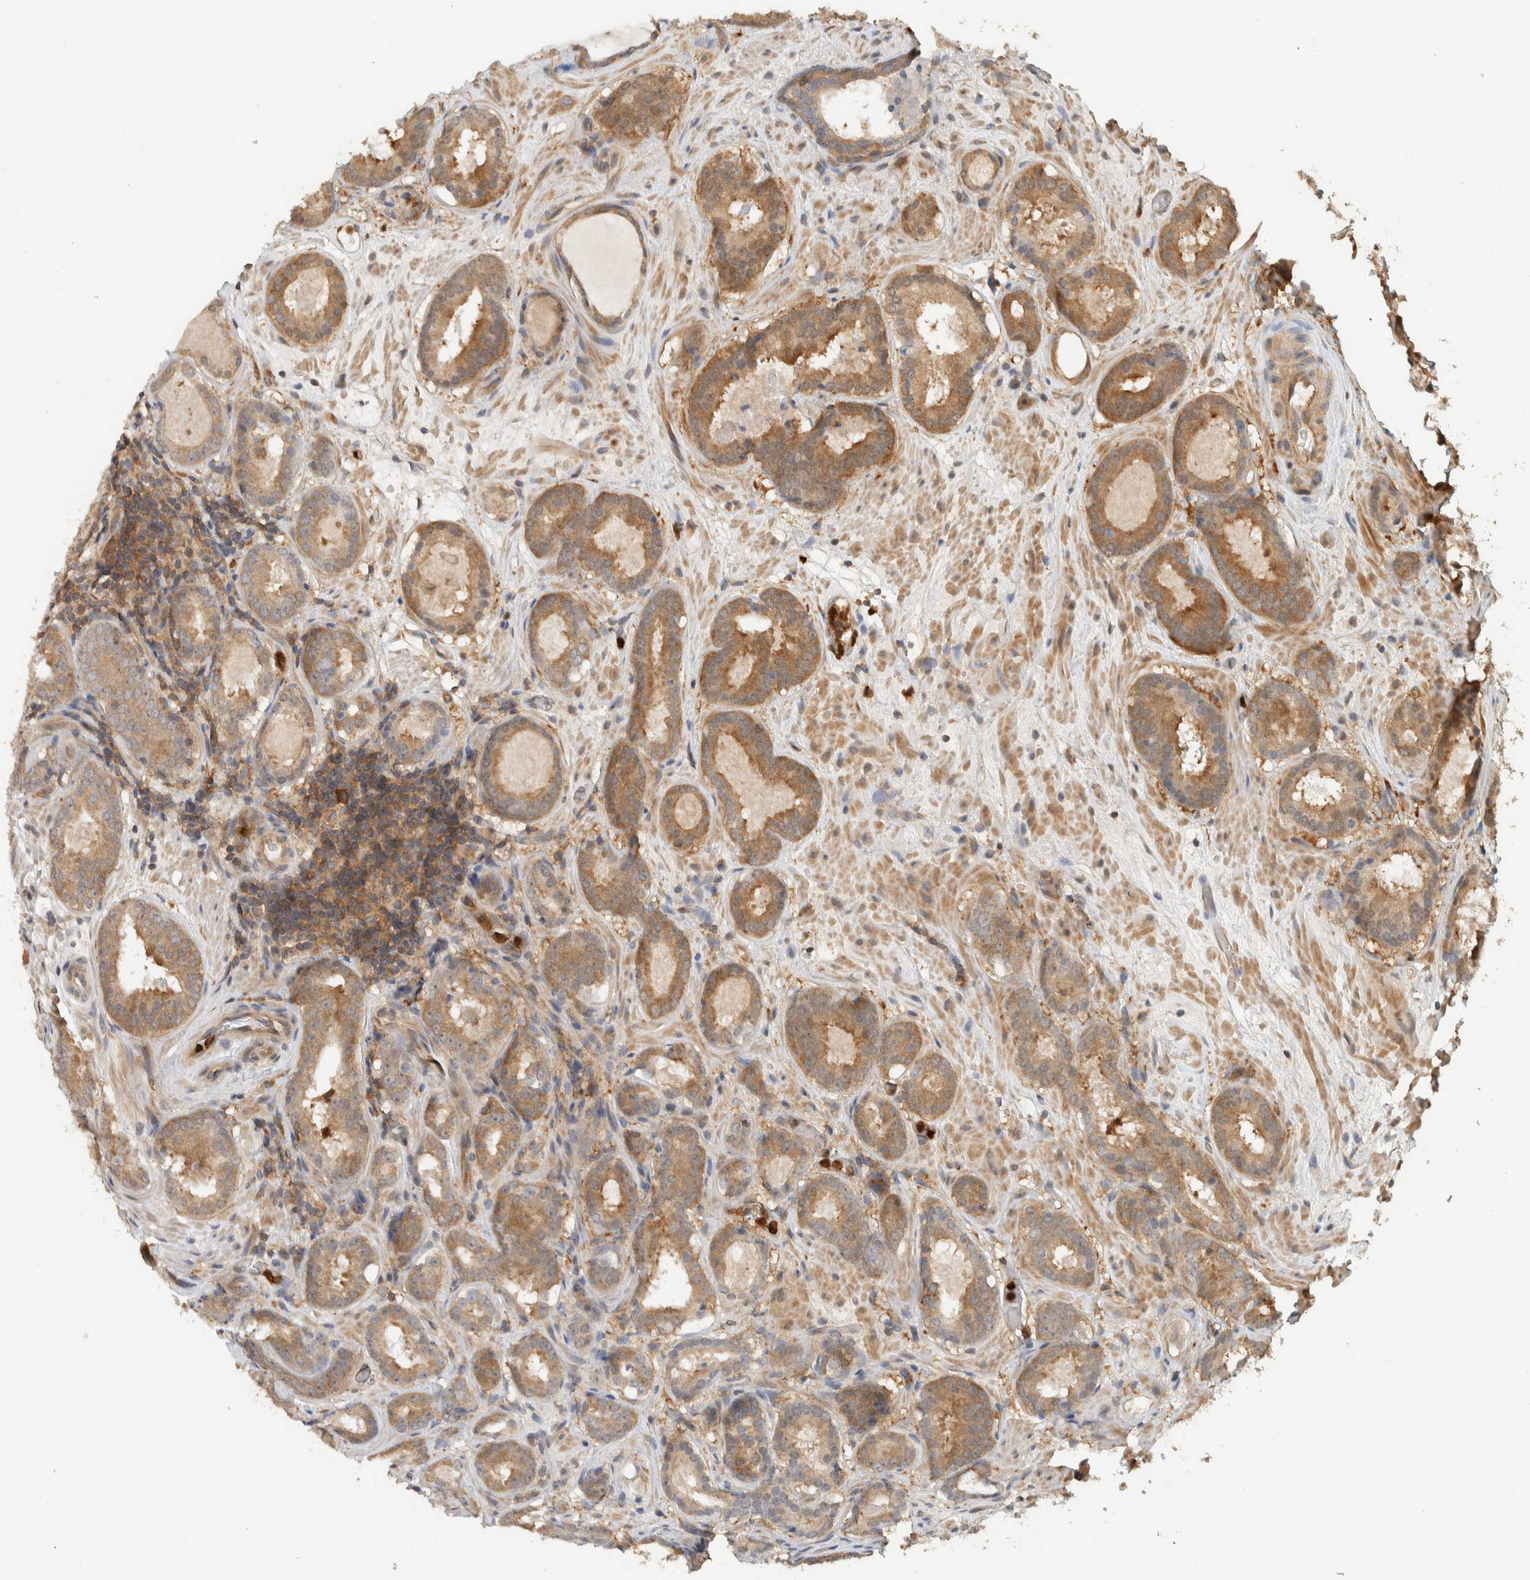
{"staining": {"intensity": "moderate", "quantity": ">75%", "location": "cytoplasmic/membranous"}, "tissue": "prostate cancer", "cell_type": "Tumor cells", "image_type": "cancer", "snomed": [{"axis": "morphology", "description": "Adenocarcinoma, Low grade"}, {"axis": "topography", "description": "Prostate"}], "caption": "Prostate adenocarcinoma (low-grade) tissue displays moderate cytoplasmic/membranous expression in approximately >75% of tumor cells, visualized by immunohistochemistry.", "gene": "ADSS2", "patient": {"sex": "male", "age": 69}}